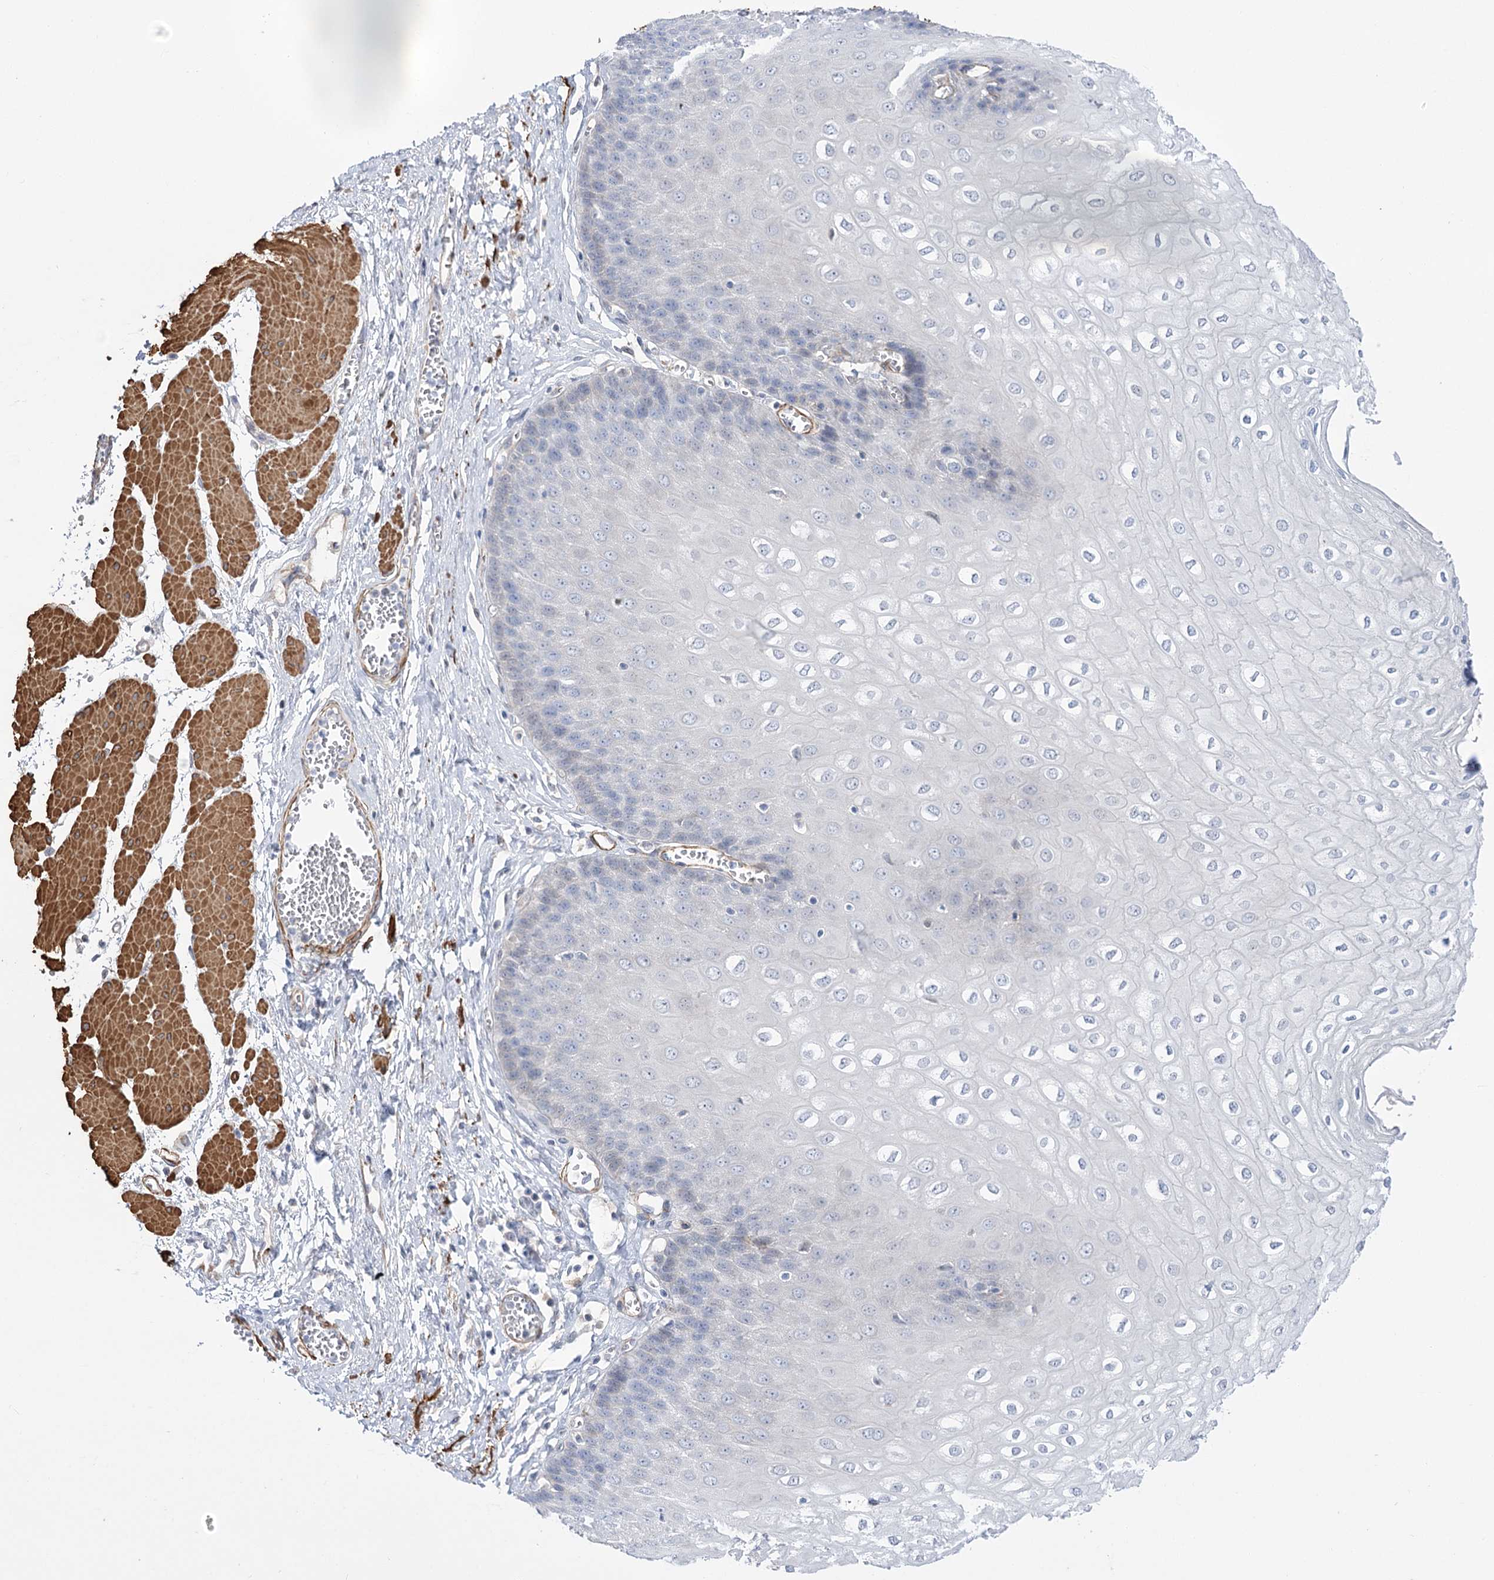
{"staining": {"intensity": "negative", "quantity": "none", "location": "none"}, "tissue": "esophagus", "cell_type": "Squamous epithelial cells", "image_type": "normal", "snomed": [{"axis": "morphology", "description": "Normal tissue, NOS"}, {"axis": "topography", "description": "Esophagus"}], "caption": "An immunohistochemistry micrograph of normal esophagus is shown. There is no staining in squamous epithelial cells of esophagus.", "gene": "WASHC3", "patient": {"sex": "male", "age": 60}}